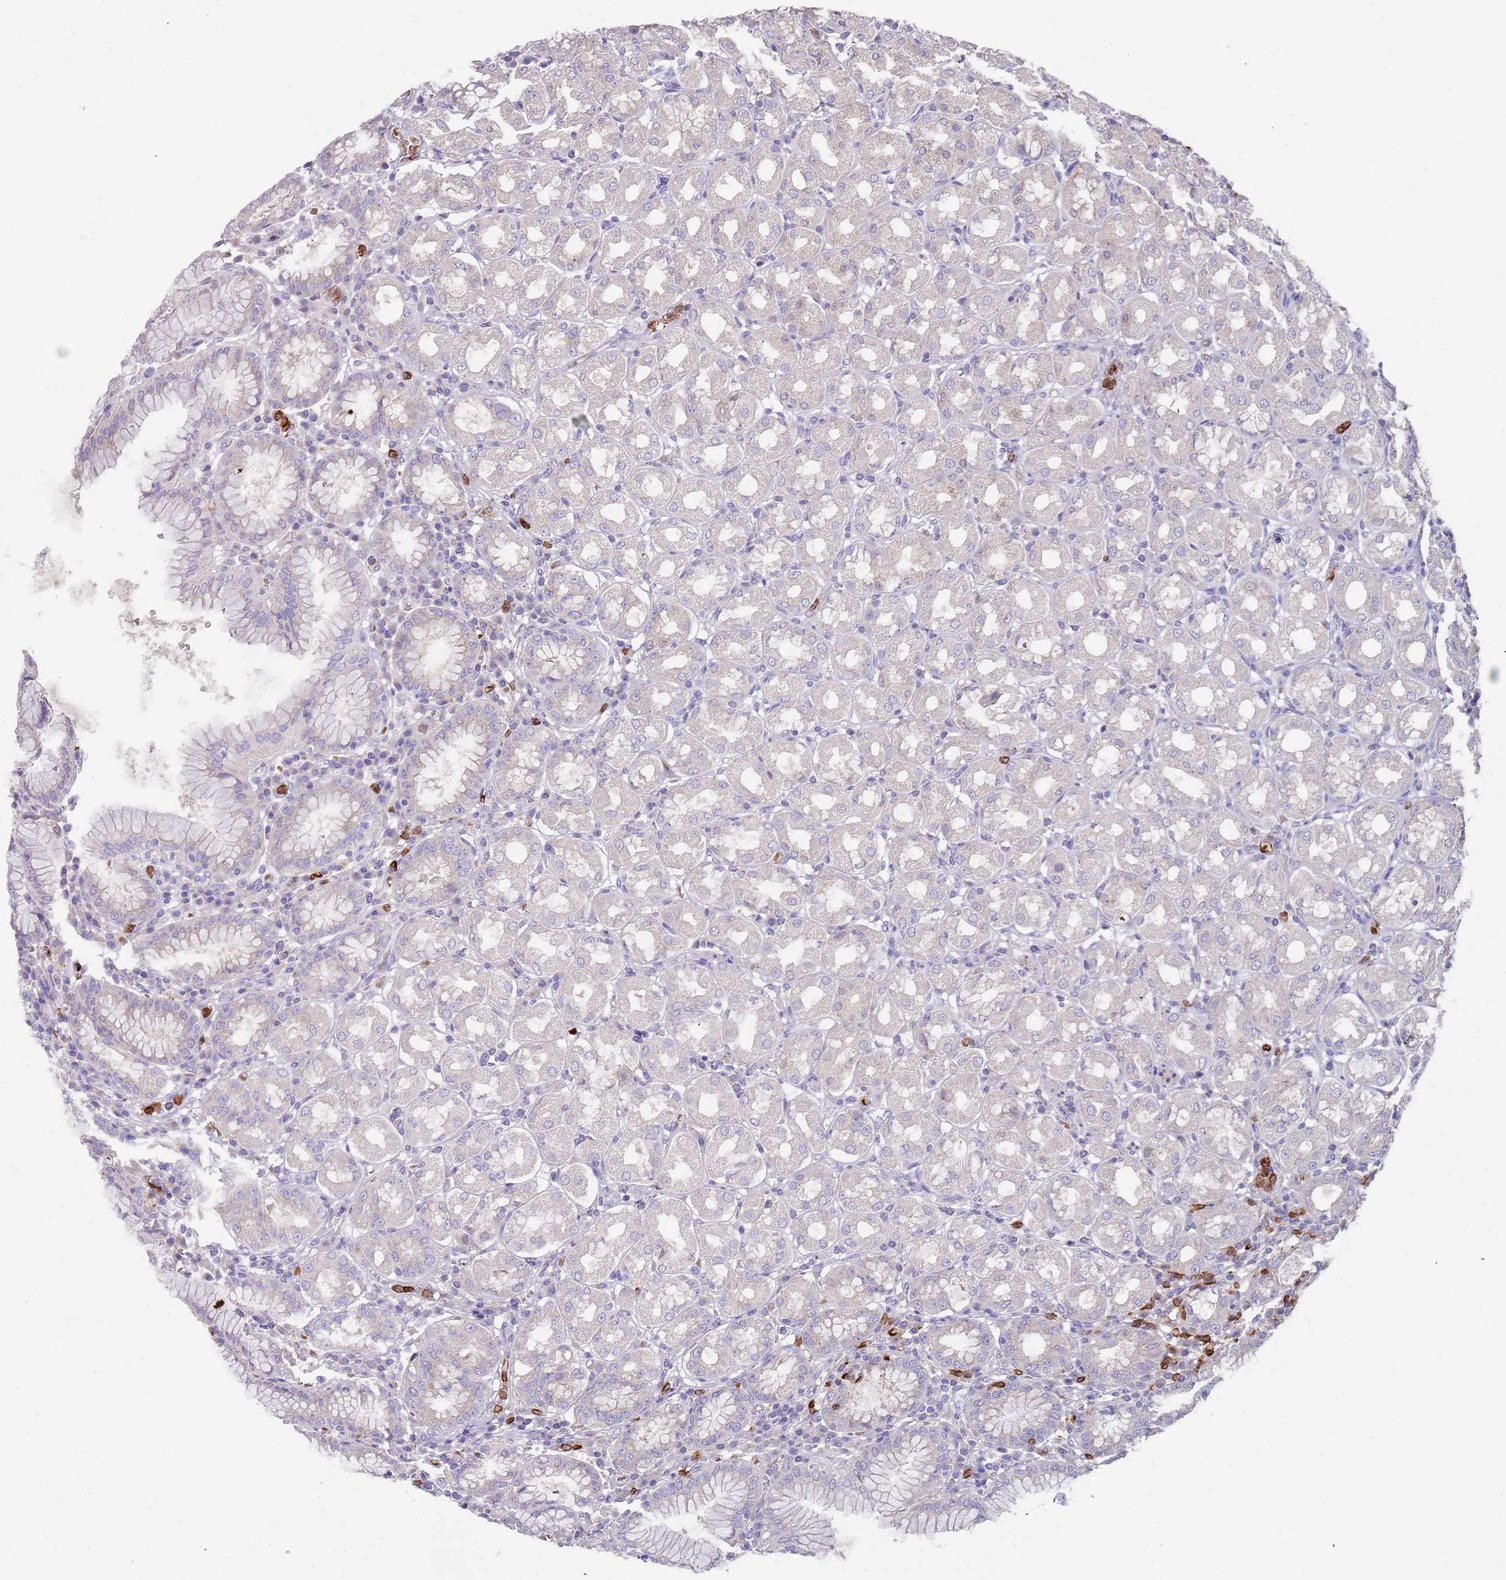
{"staining": {"intensity": "weak", "quantity": "<25%", "location": "cytoplasmic/membranous"}, "tissue": "stomach", "cell_type": "Glandular cells", "image_type": "normal", "snomed": [{"axis": "morphology", "description": "Normal tissue, NOS"}, {"axis": "topography", "description": "Stomach"}, {"axis": "topography", "description": "Stomach, lower"}], "caption": "Stomach was stained to show a protein in brown. There is no significant staining in glandular cells. (DAB IHC with hematoxylin counter stain).", "gene": "TMEM251", "patient": {"sex": "female", "age": 56}}